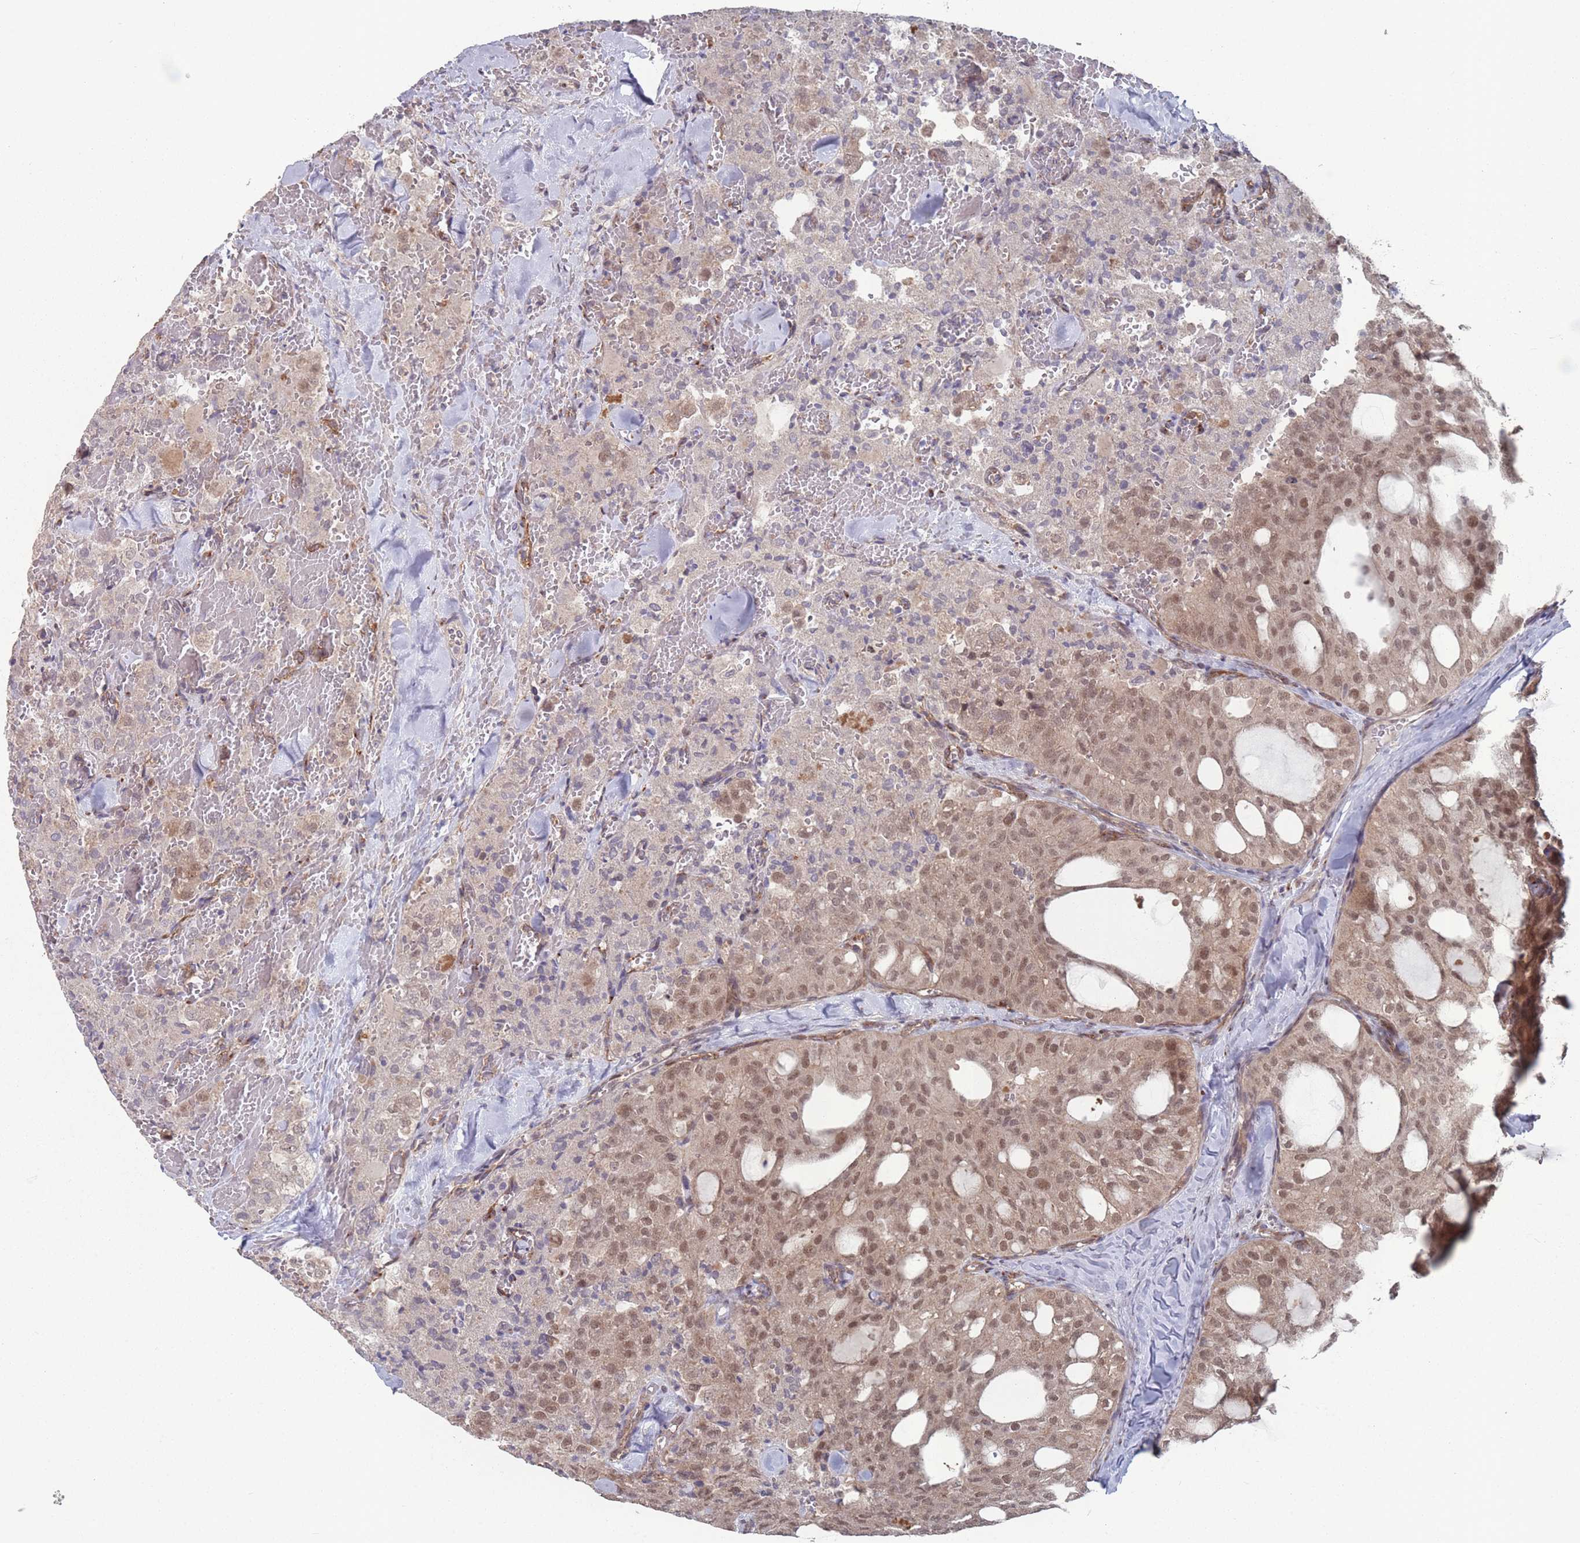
{"staining": {"intensity": "moderate", "quantity": ">75%", "location": "nuclear"}, "tissue": "thyroid cancer", "cell_type": "Tumor cells", "image_type": "cancer", "snomed": [{"axis": "morphology", "description": "Follicular adenoma carcinoma, NOS"}, {"axis": "topography", "description": "Thyroid gland"}], "caption": "Follicular adenoma carcinoma (thyroid) stained with a brown dye demonstrates moderate nuclear positive positivity in approximately >75% of tumor cells.", "gene": "CNTRL", "patient": {"sex": "male", "age": 75}}